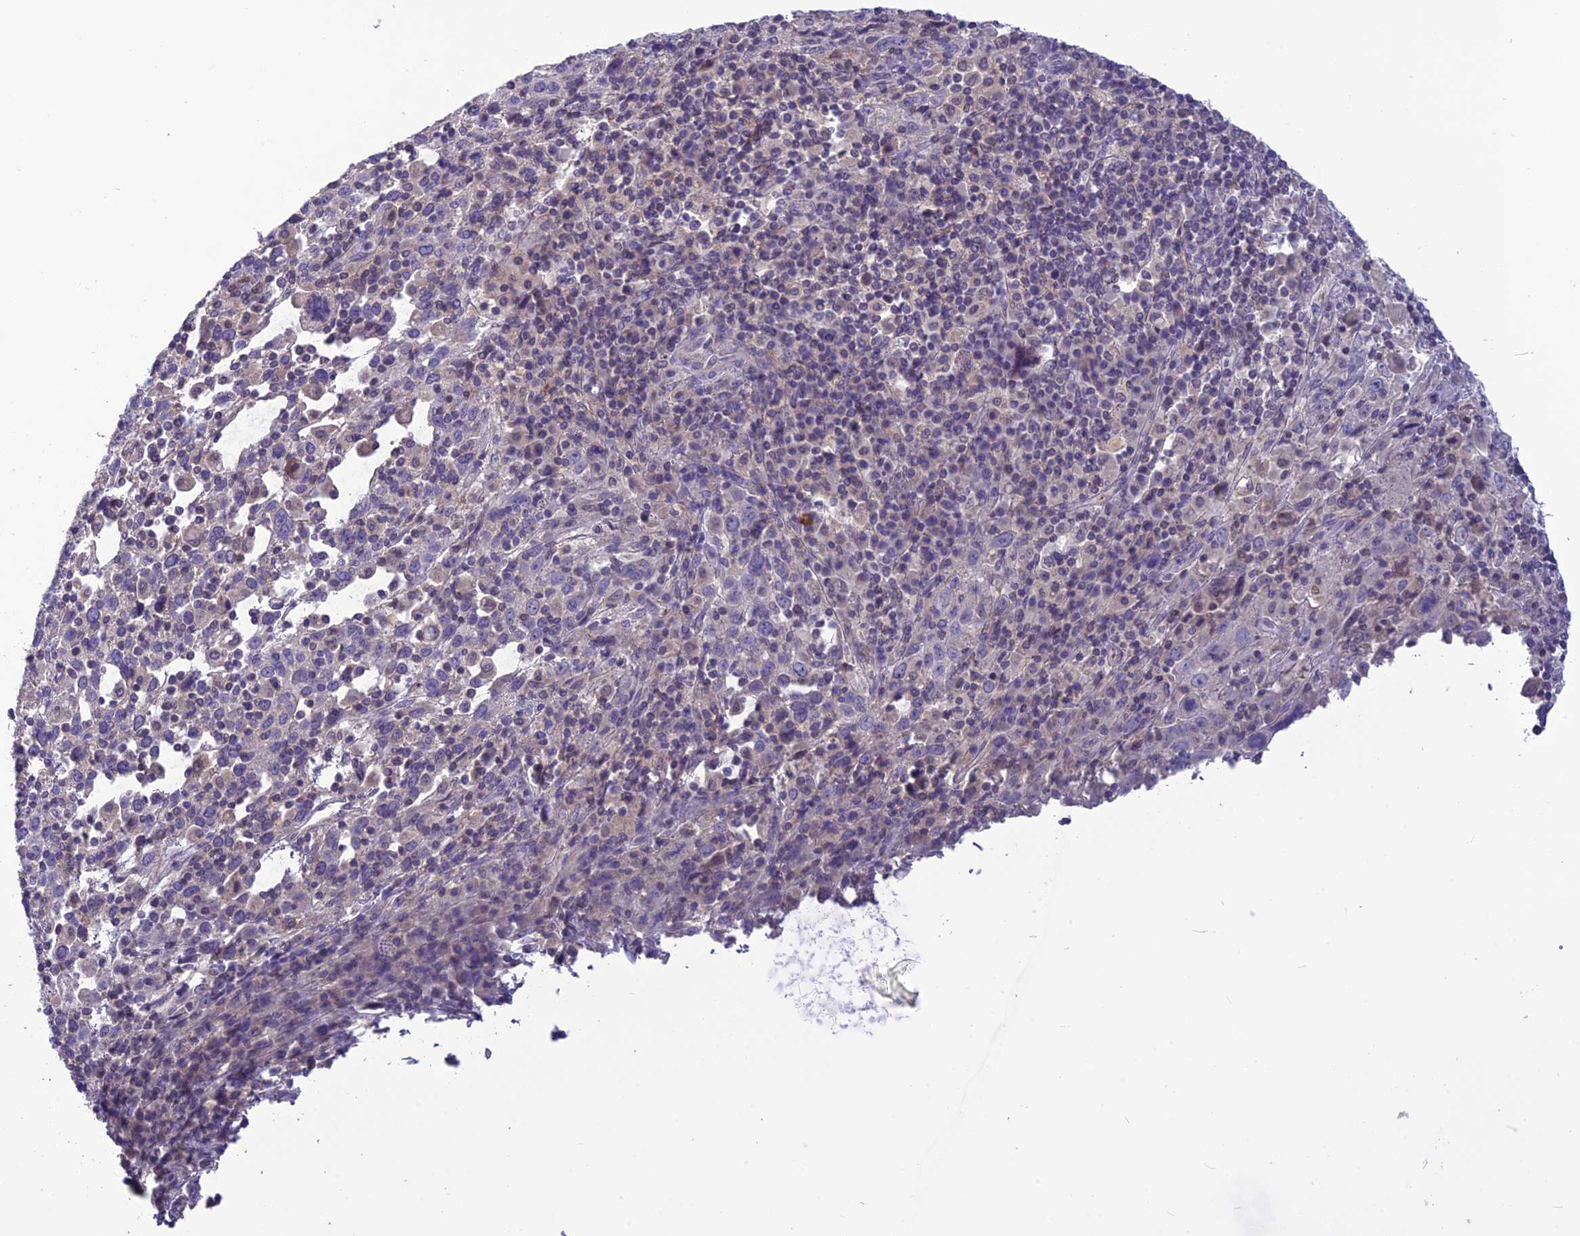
{"staining": {"intensity": "negative", "quantity": "none", "location": "none"}, "tissue": "cervical cancer", "cell_type": "Tumor cells", "image_type": "cancer", "snomed": [{"axis": "morphology", "description": "Squamous cell carcinoma, NOS"}, {"axis": "topography", "description": "Cervix"}], "caption": "This is an immunohistochemistry micrograph of cervical squamous cell carcinoma. There is no positivity in tumor cells.", "gene": "PSMF1", "patient": {"sex": "female", "age": 46}}